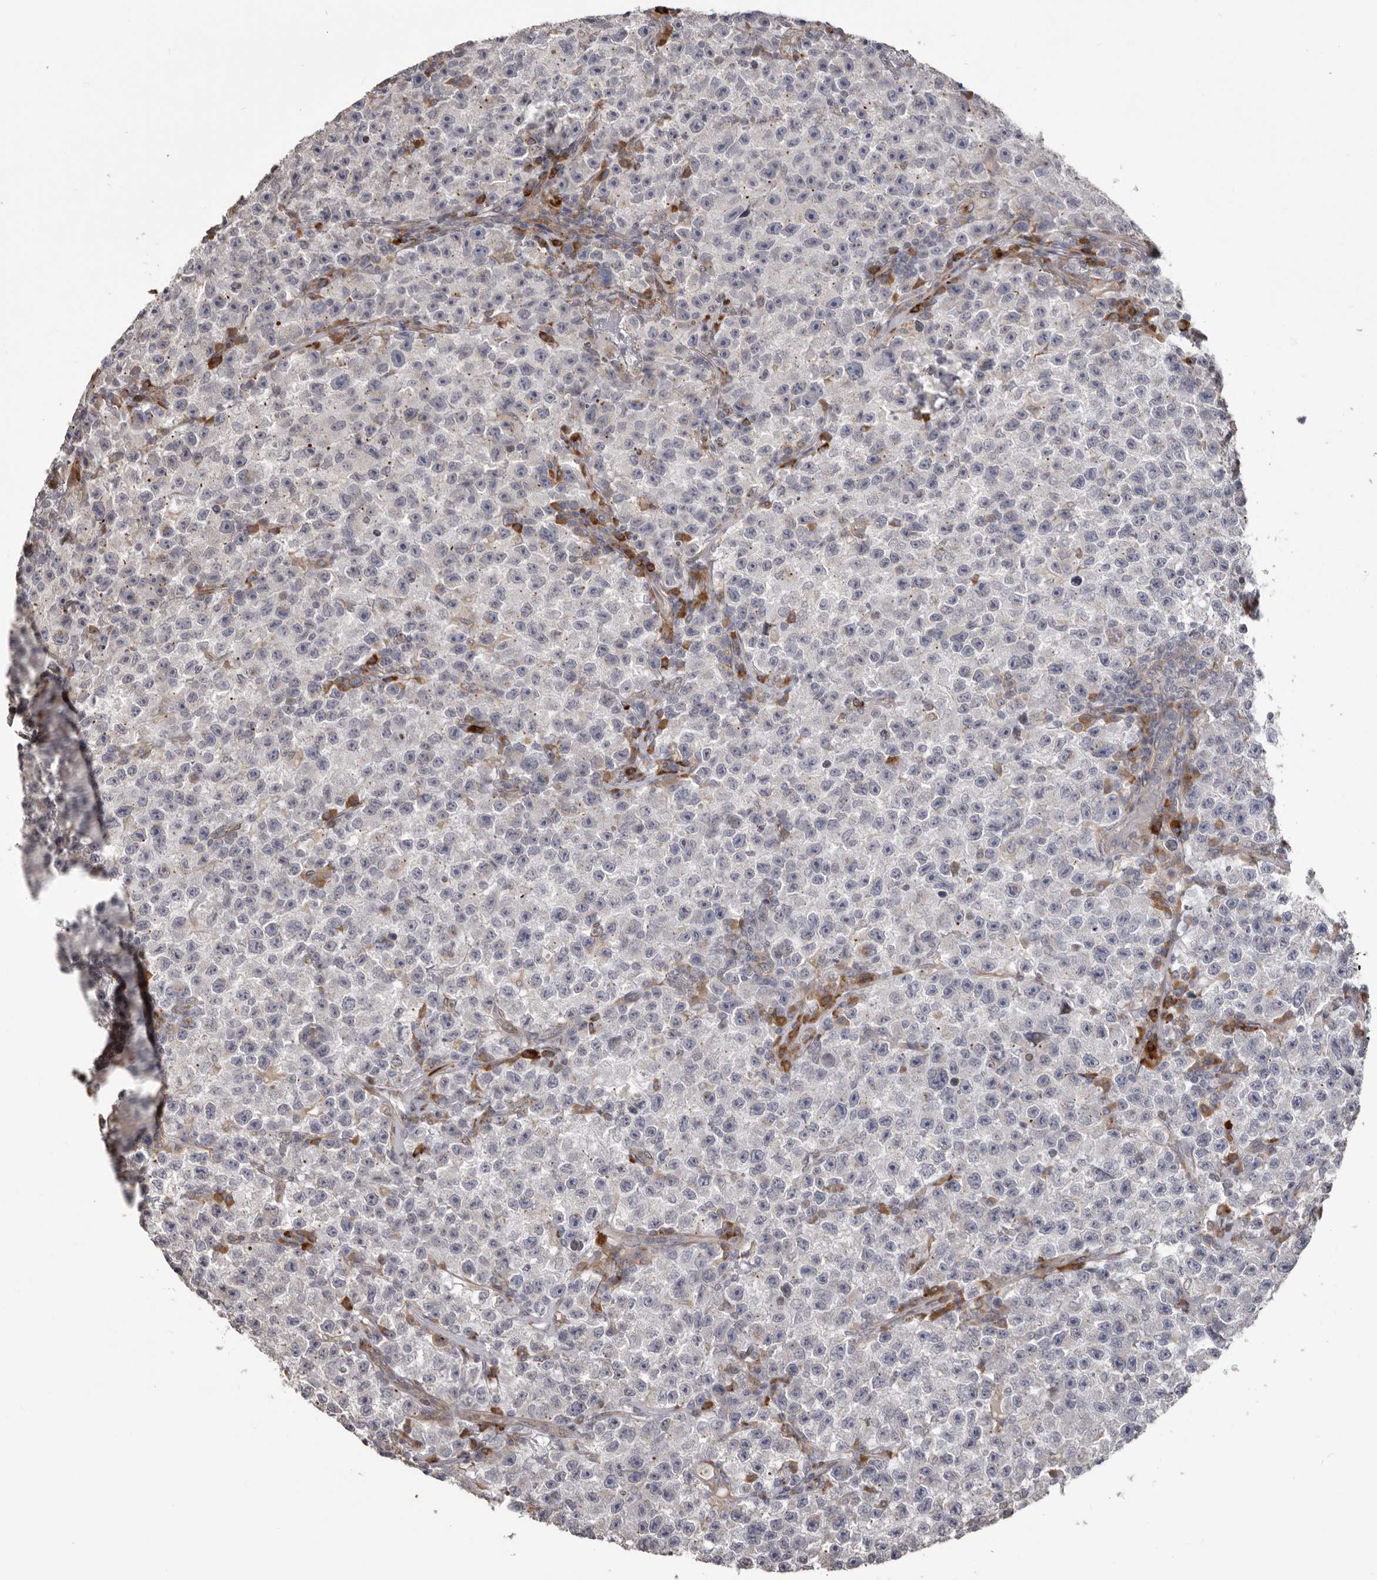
{"staining": {"intensity": "negative", "quantity": "none", "location": "none"}, "tissue": "testis cancer", "cell_type": "Tumor cells", "image_type": "cancer", "snomed": [{"axis": "morphology", "description": "Seminoma, NOS"}, {"axis": "topography", "description": "Testis"}], "caption": "Protein analysis of testis cancer (seminoma) shows no significant staining in tumor cells.", "gene": "NUP43", "patient": {"sex": "male", "age": 22}}